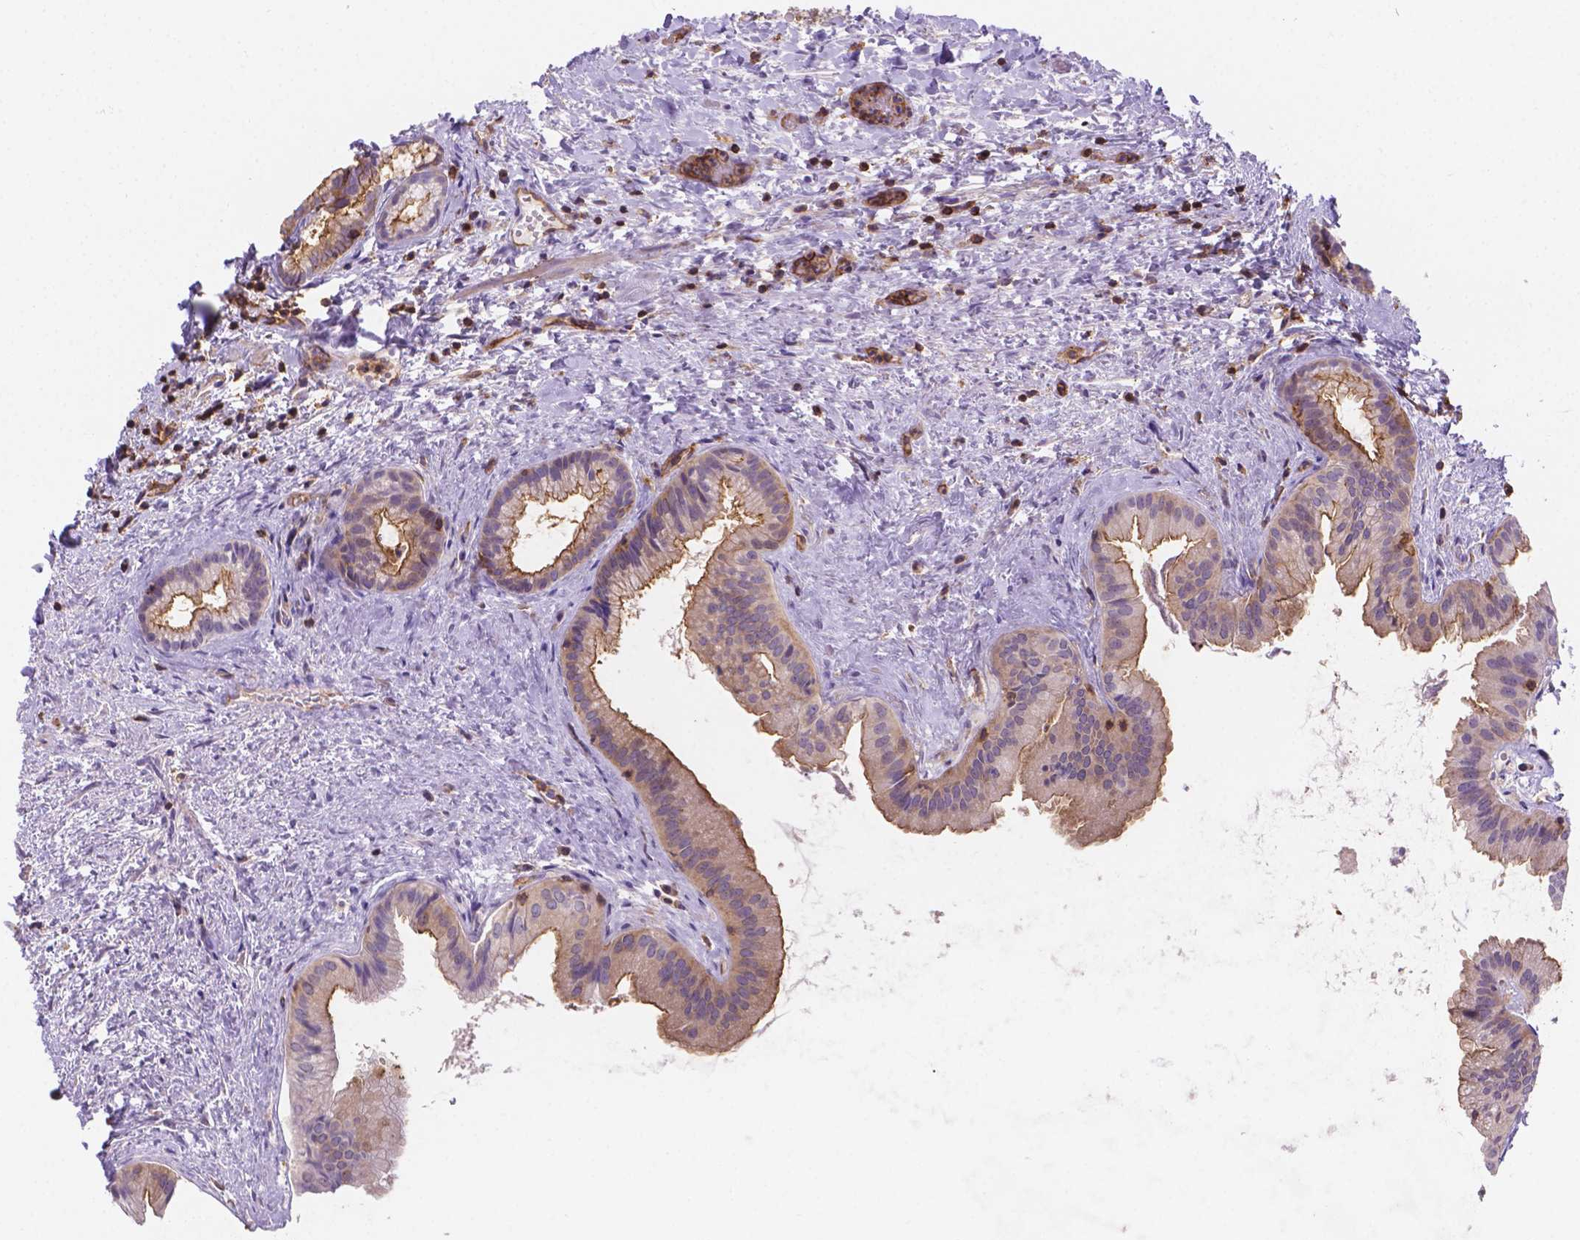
{"staining": {"intensity": "moderate", "quantity": "25%-75%", "location": "cytoplasmic/membranous"}, "tissue": "gallbladder", "cell_type": "Glandular cells", "image_type": "normal", "snomed": [{"axis": "morphology", "description": "Normal tissue, NOS"}, {"axis": "topography", "description": "Gallbladder"}], "caption": "Approximately 25%-75% of glandular cells in unremarkable gallbladder exhibit moderate cytoplasmic/membranous protein positivity as visualized by brown immunohistochemical staining.", "gene": "DMWD", "patient": {"sex": "male", "age": 70}}